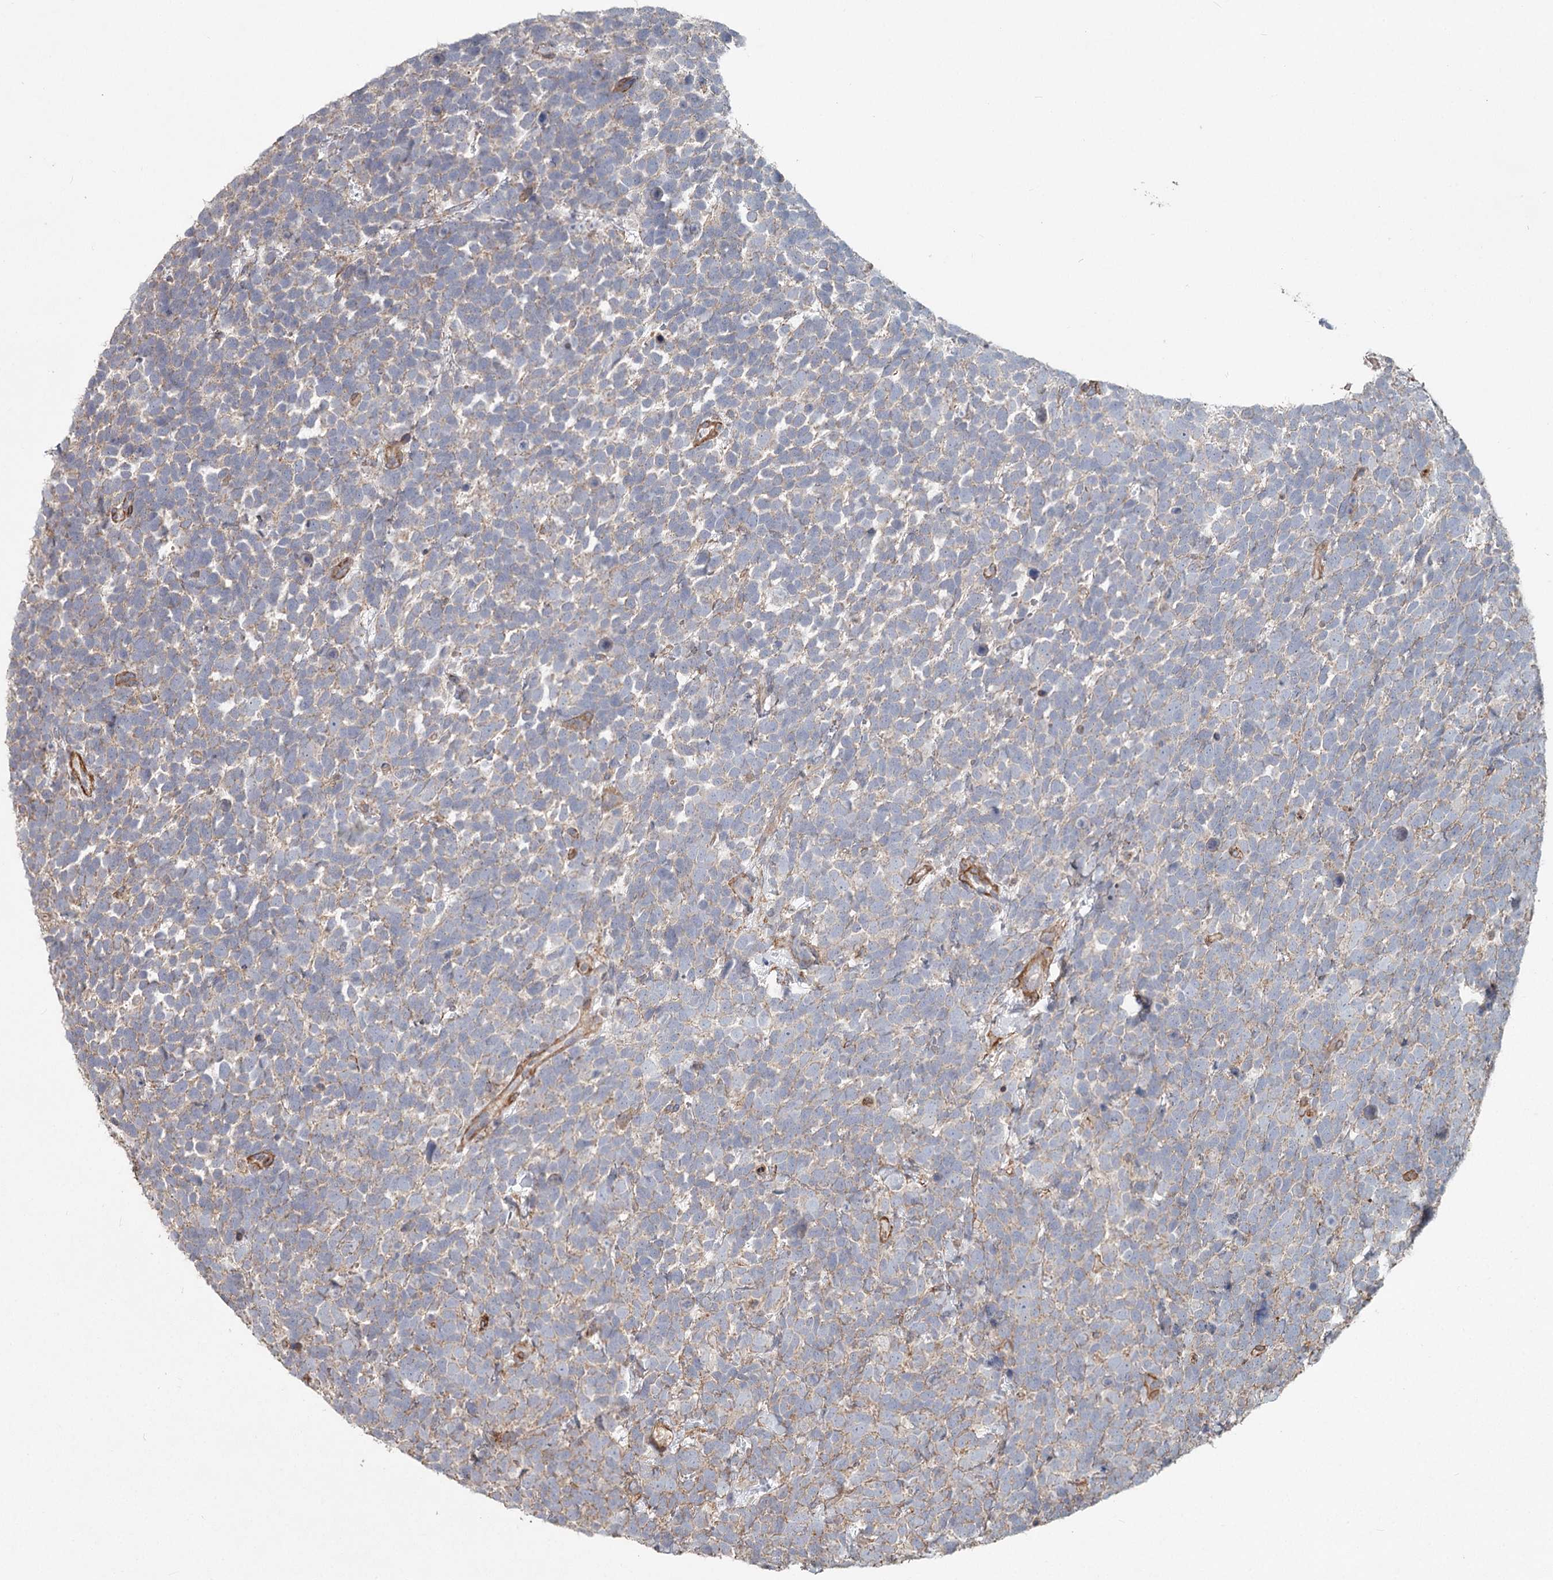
{"staining": {"intensity": "negative", "quantity": "none", "location": "none"}, "tissue": "urothelial cancer", "cell_type": "Tumor cells", "image_type": "cancer", "snomed": [{"axis": "morphology", "description": "Urothelial carcinoma, High grade"}, {"axis": "topography", "description": "Urinary bladder"}], "caption": "Photomicrograph shows no significant protein staining in tumor cells of urothelial cancer.", "gene": "DHRS9", "patient": {"sex": "female", "age": 82}}